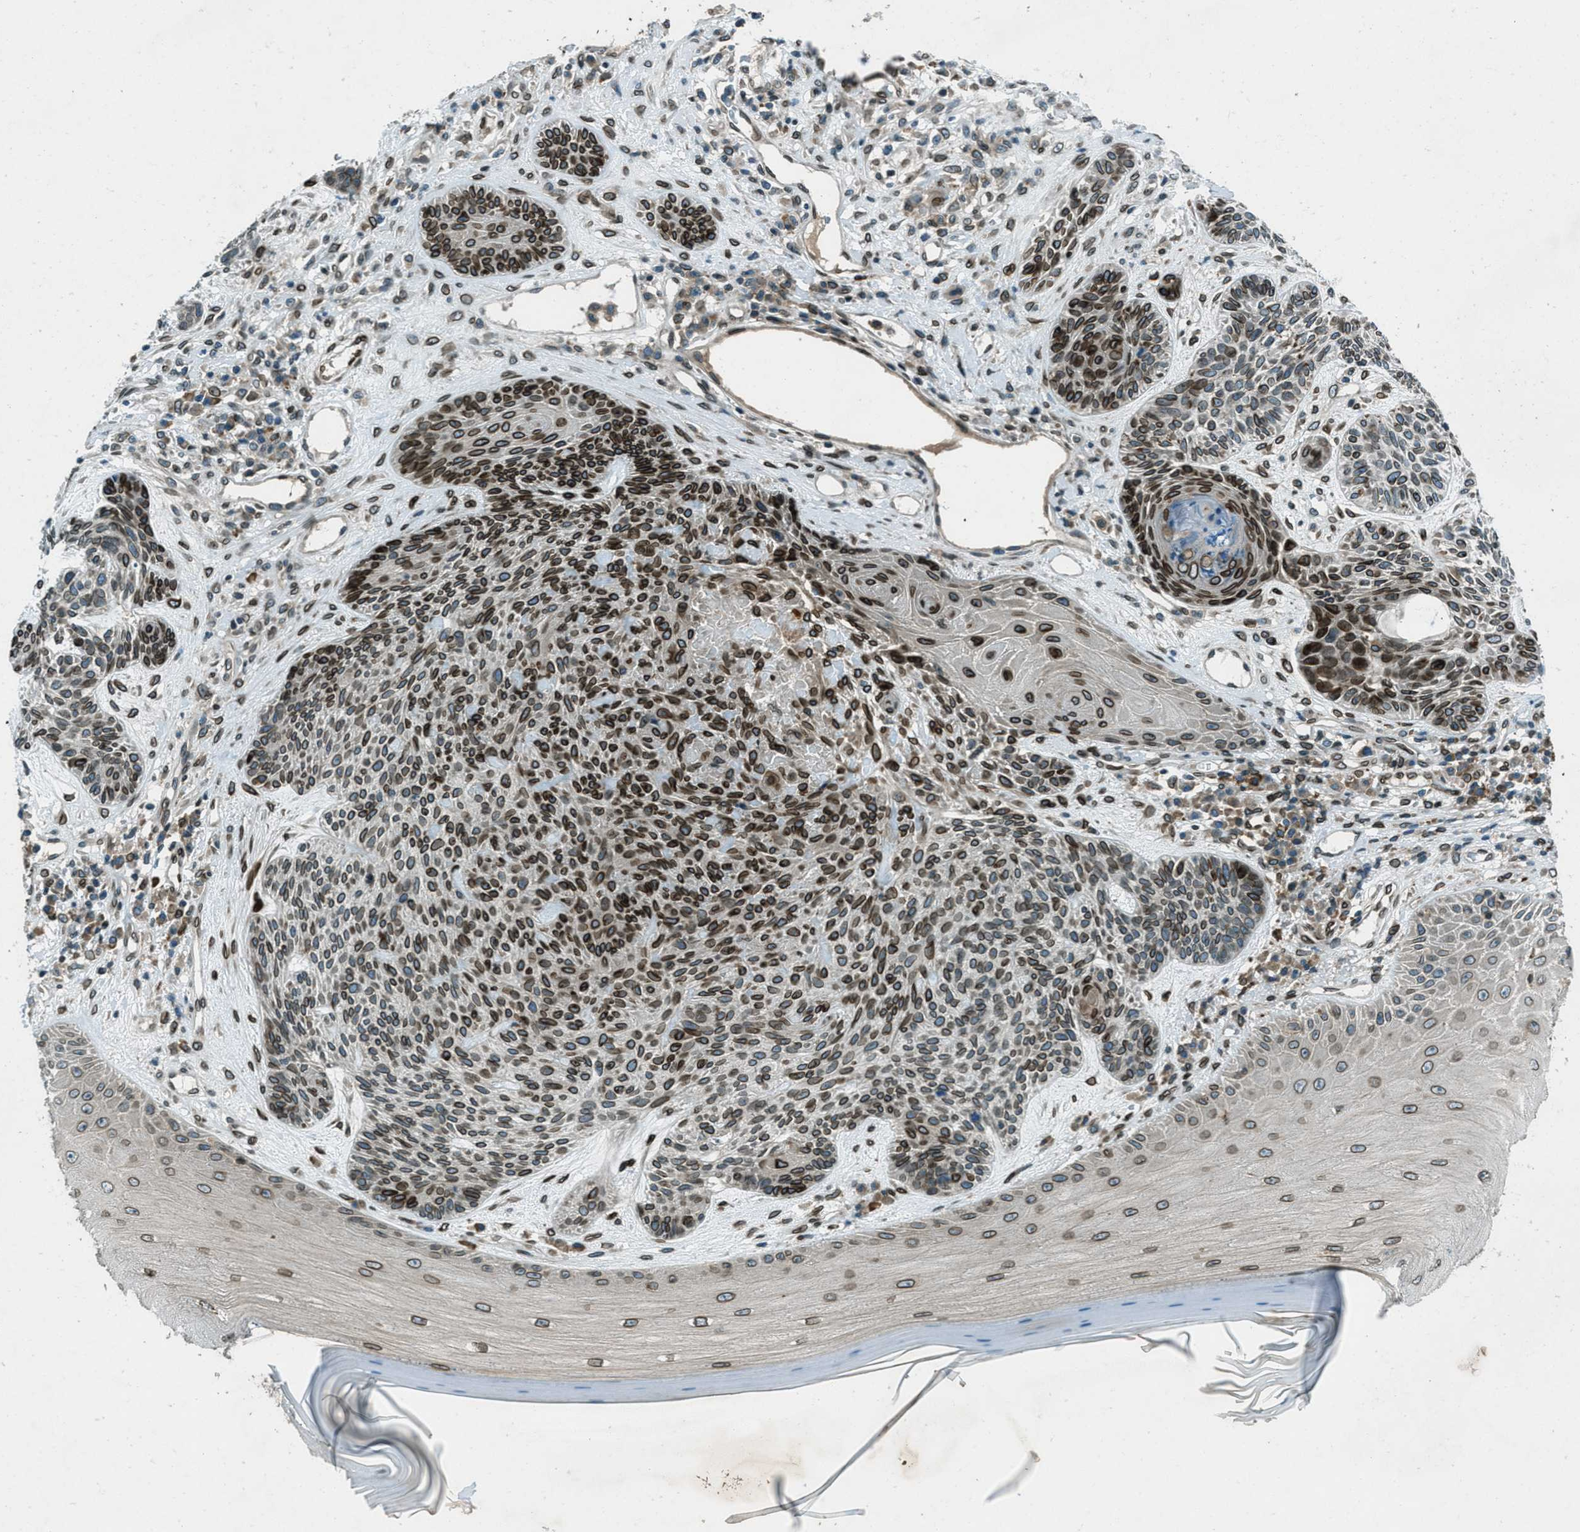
{"staining": {"intensity": "strong", "quantity": ">75%", "location": "cytoplasmic/membranous,nuclear"}, "tissue": "skin cancer", "cell_type": "Tumor cells", "image_type": "cancer", "snomed": [{"axis": "morphology", "description": "Basal cell carcinoma"}, {"axis": "topography", "description": "Skin"}], "caption": "The immunohistochemical stain shows strong cytoplasmic/membranous and nuclear expression in tumor cells of basal cell carcinoma (skin) tissue.", "gene": "LEMD2", "patient": {"sex": "male", "age": 55}}